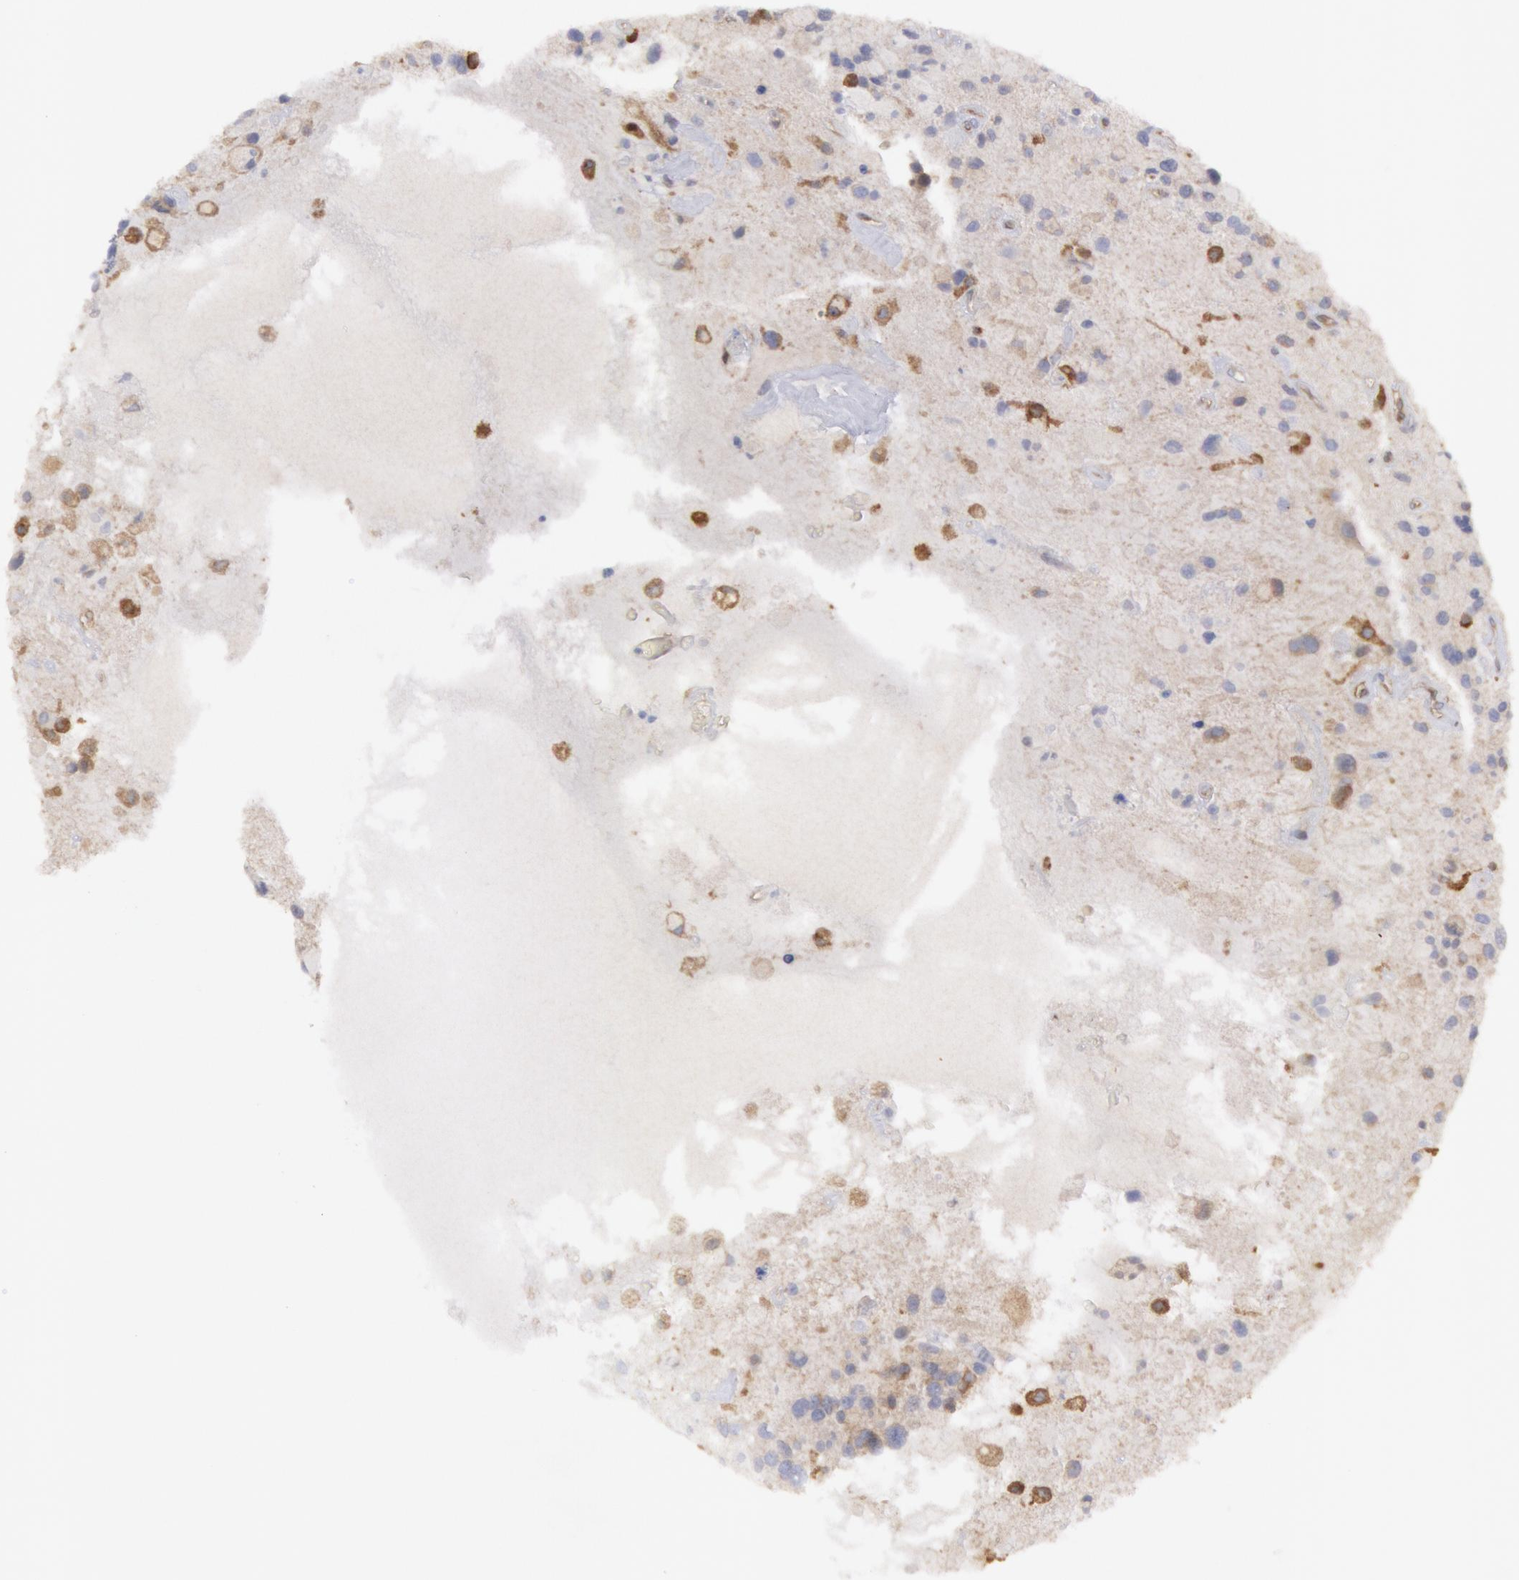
{"staining": {"intensity": "moderate", "quantity": "25%-75%", "location": "cytoplasmic/membranous"}, "tissue": "glioma", "cell_type": "Tumor cells", "image_type": "cancer", "snomed": [{"axis": "morphology", "description": "Glioma, malignant, High grade"}, {"axis": "topography", "description": "Brain"}], "caption": "Tumor cells exhibit medium levels of moderate cytoplasmic/membranous expression in approximately 25%-75% of cells in glioma.", "gene": "IKBKB", "patient": {"sex": "female", "age": 37}}